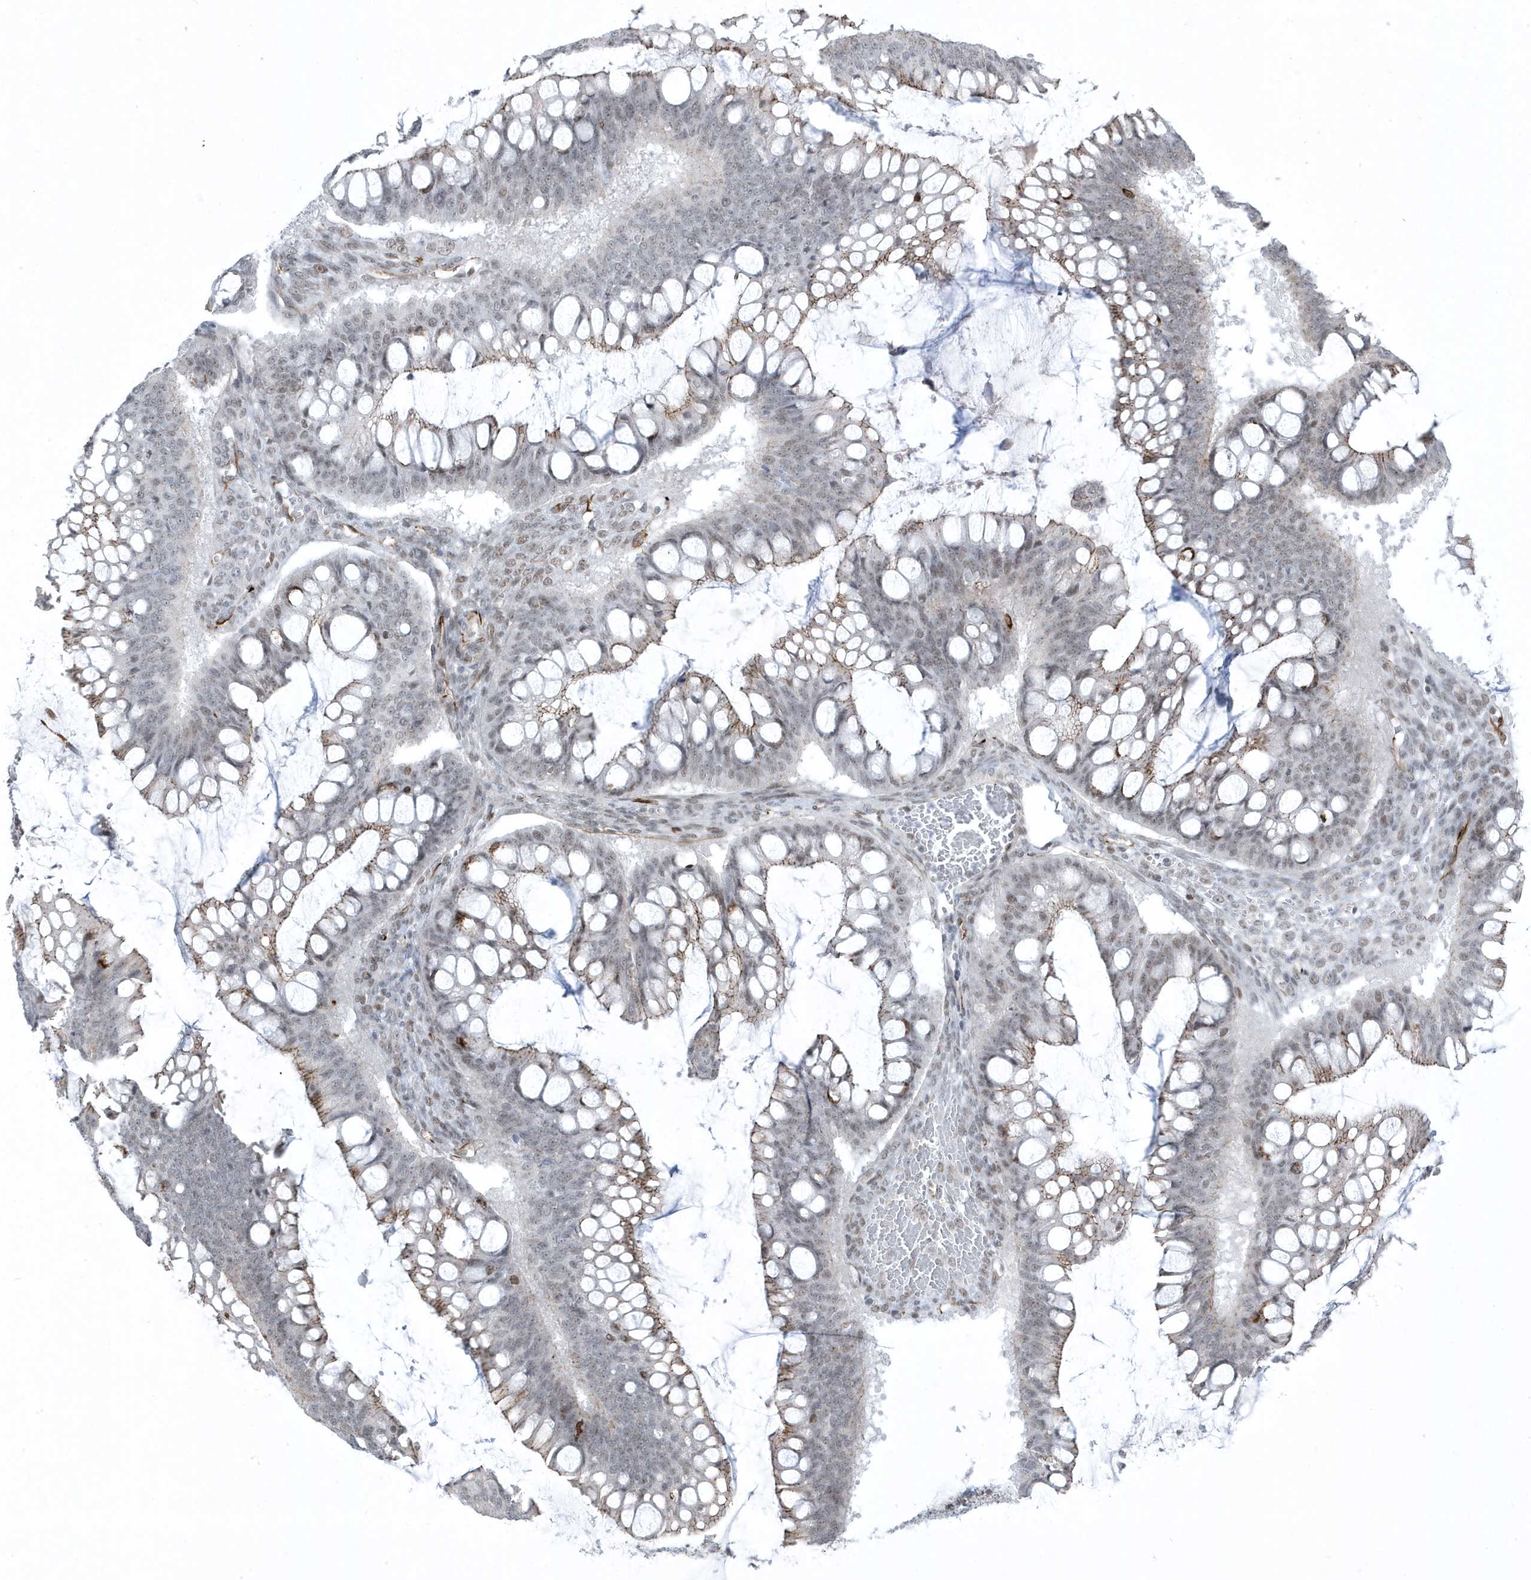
{"staining": {"intensity": "moderate", "quantity": "<25%", "location": "cytoplasmic/membranous"}, "tissue": "ovarian cancer", "cell_type": "Tumor cells", "image_type": "cancer", "snomed": [{"axis": "morphology", "description": "Cystadenocarcinoma, mucinous, NOS"}, {"axis": "topography", "description": "Ovary"}], "caption": "A low amount of moderate cytoplasmic/membranous expression is appreciated in about <25% of tumor cells in ovarian mucinous cystadenocarcinoma tissue.", "gene": "ADAMTSL3", "patient": {"sex": "female", "age": 73}}